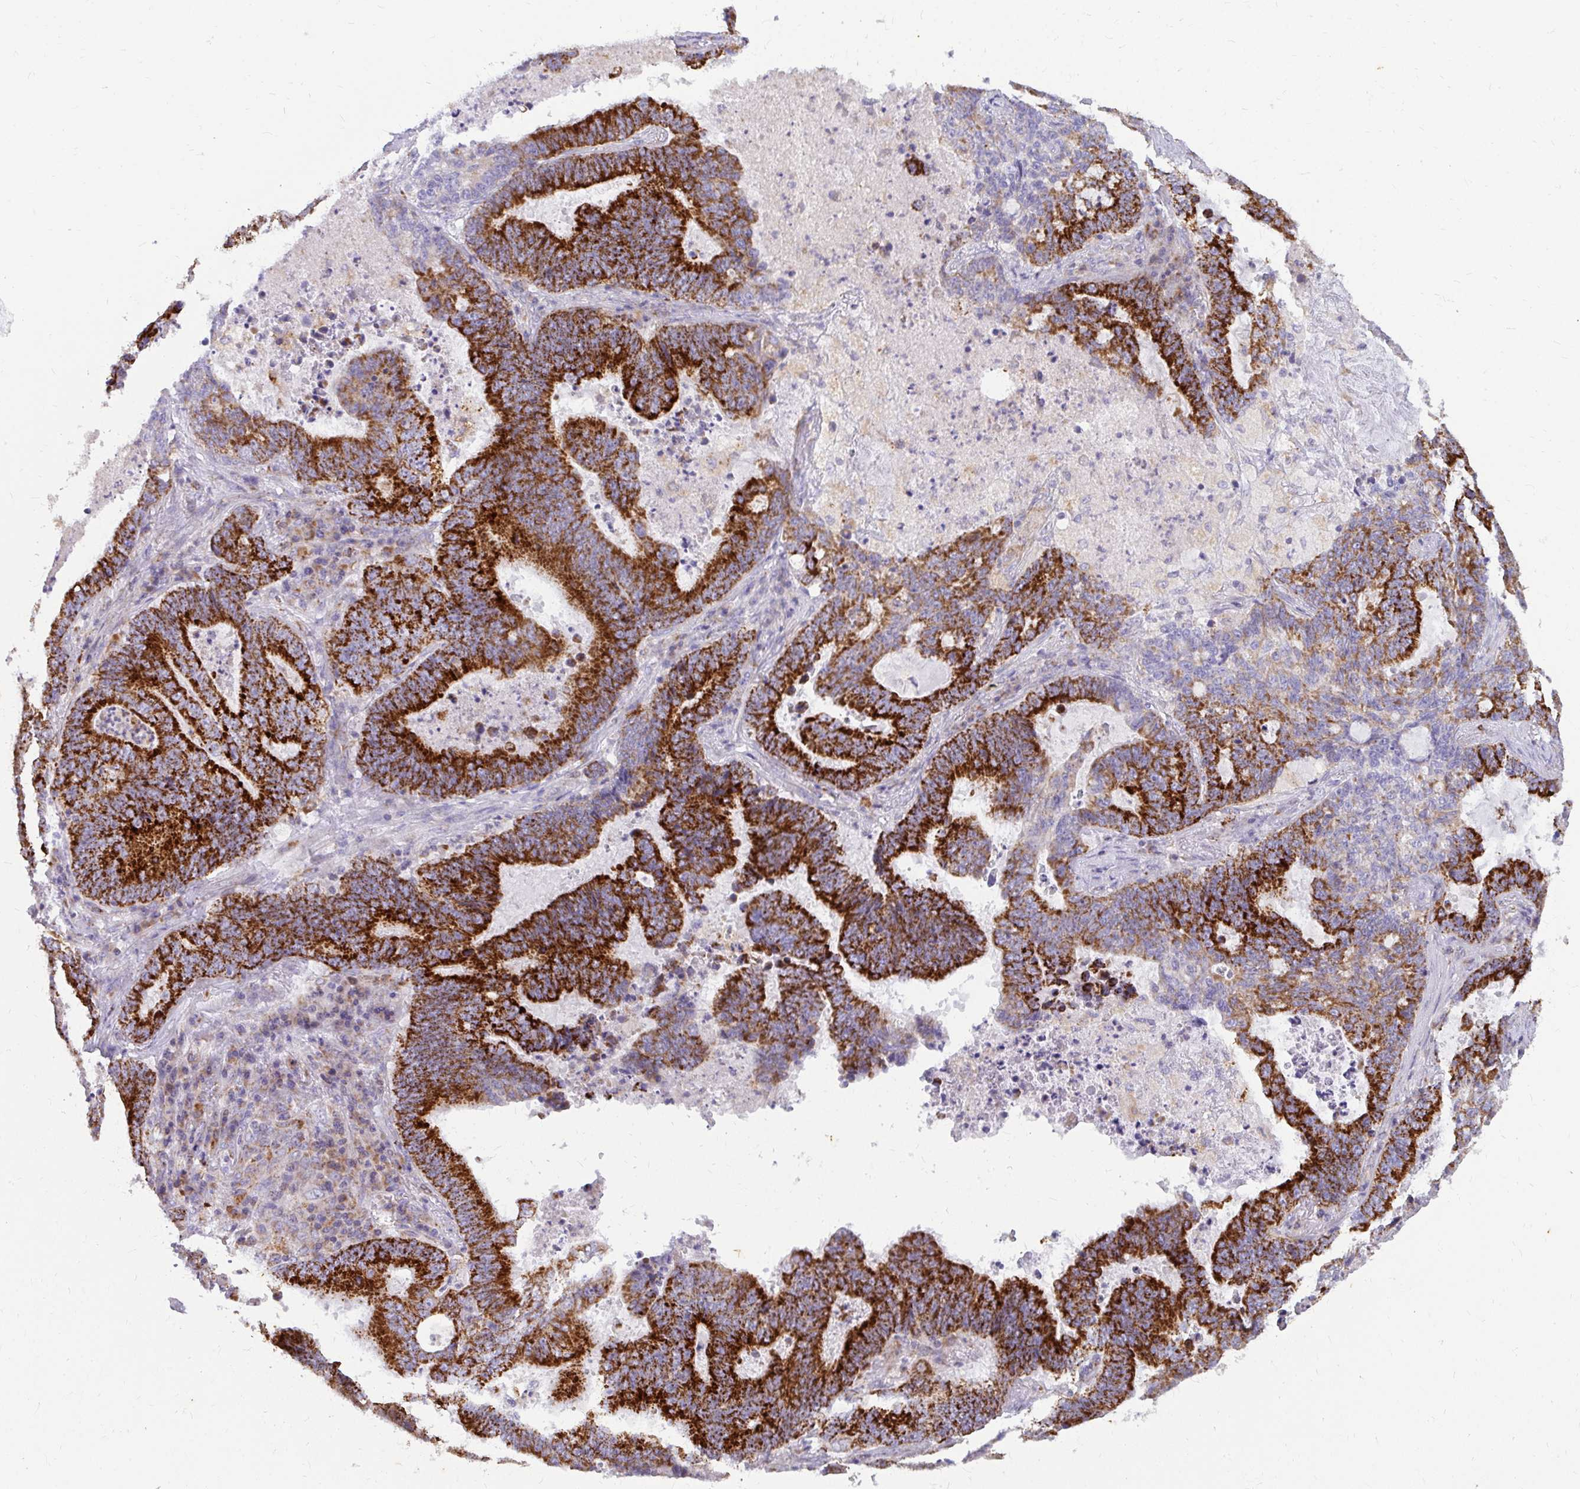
{"staining": {"intensity": "strong", "quantity": ">75%", "location": "cytoplasmic/membranous"}, "tissue": "lung cancer", "cell_type": "Tumor cells", "image_type": "cancer", "snomed": [{"axis": "morphology", "description": "Aneuploidy"}, {"axis": "morphology", "description": "Adenocarcinoma, NOS"}, {"axis": "morphology", "description": "Adenocarcinoma primary or metastatic"}, {"axis": "topography", "description": "Lung"}], "caption": "High-power microscopy captured an IHC histopathology image of lung cancer, revealing strong cytoplasmic/membranous positivity in about >75% of tumor cells.", "gene": "EXOC5", "patient": {"sex": "female", "age": 75}}